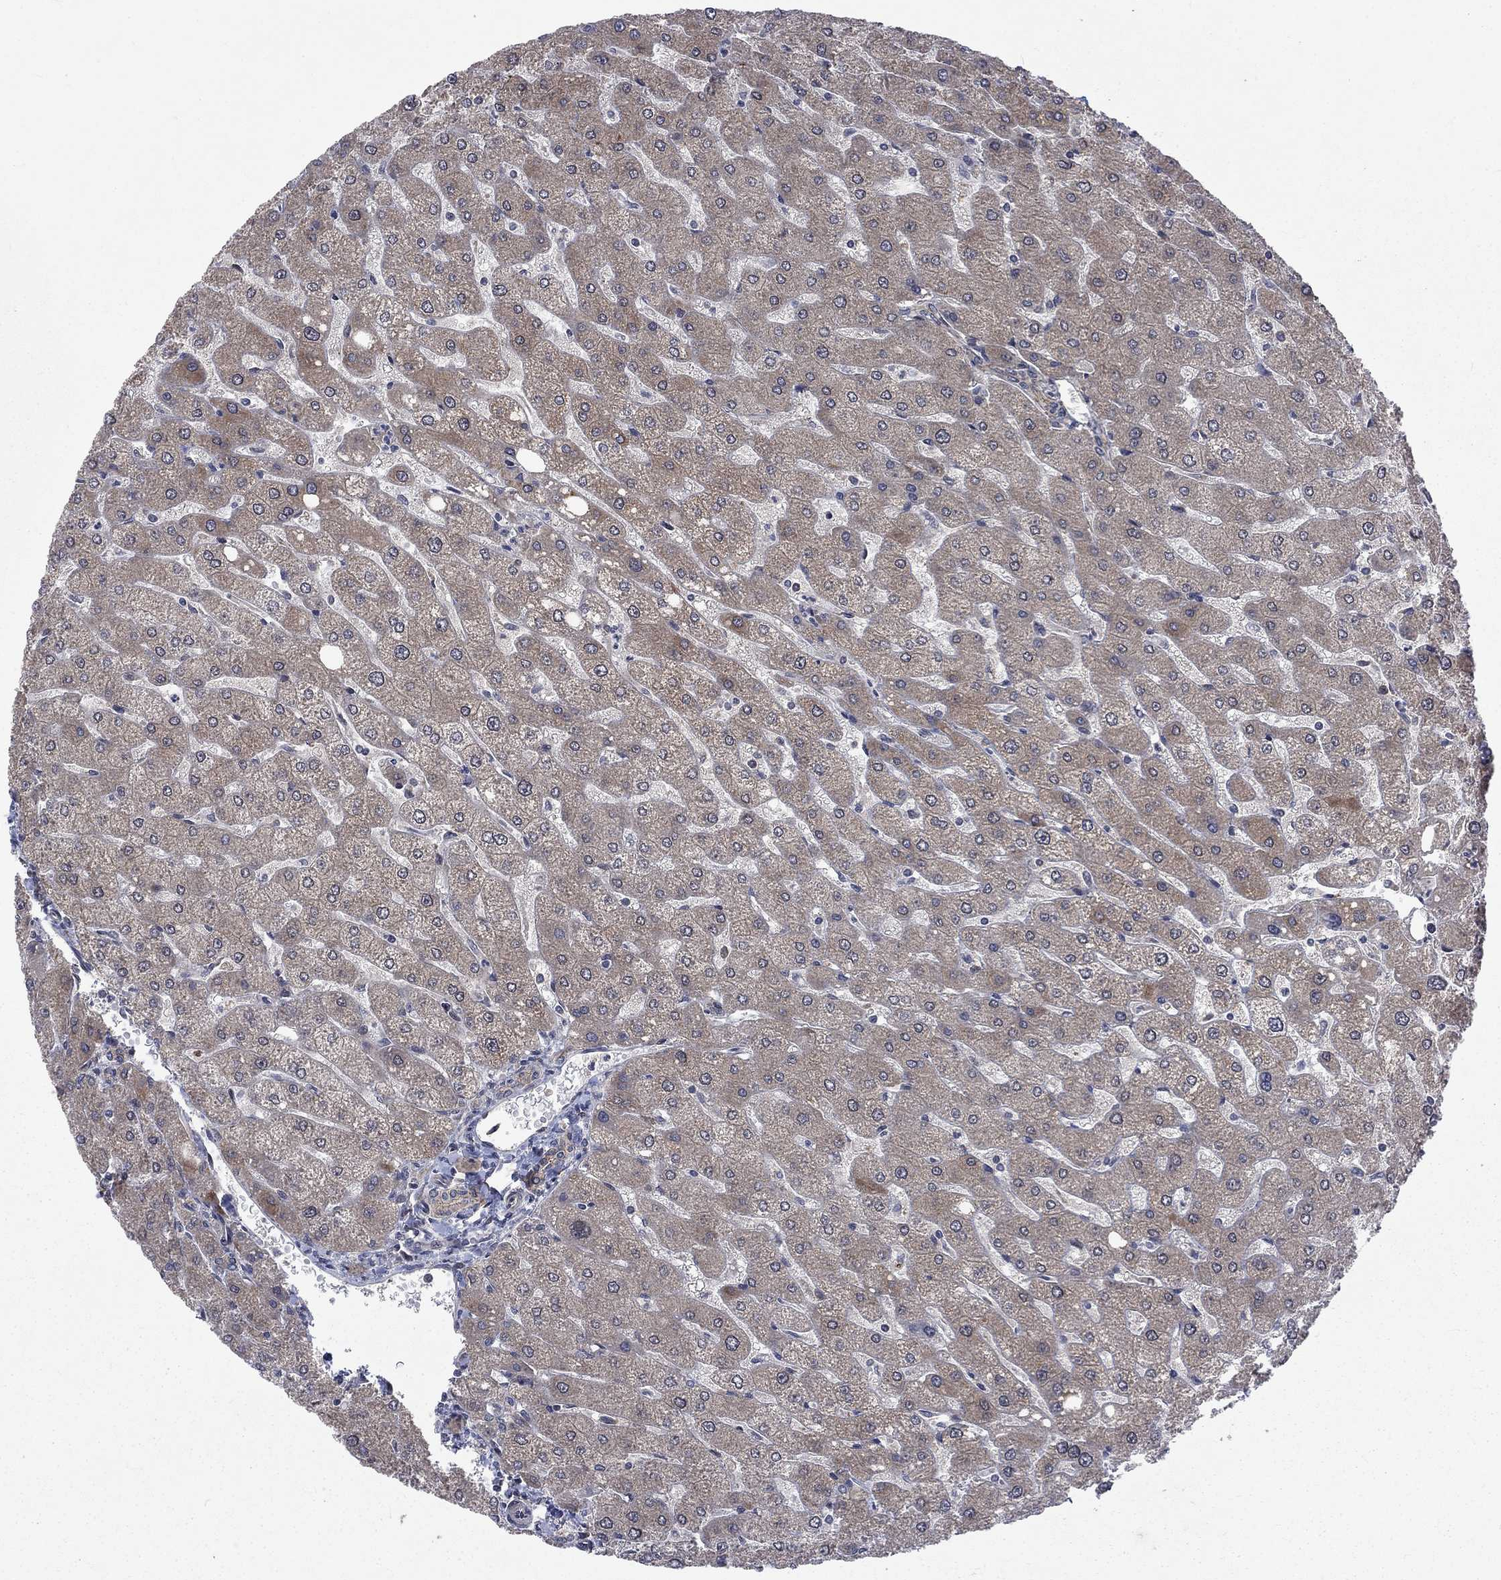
{"staining": {"intensity": "weak", "quantity": "<25%", "location": "cytoplasmic/membranous"}, "tissue": "liver", "cell_type": "Cholangiocytes", "image_type": "normal", "snomed": [{"axis": "morphology", "description": "Normal tissue, NOS"}, {"axis": "topography", "description": "Liver"}], "caption": "There is no significant expression in cholangiocytes of liver. The staining is performed using DAB brown chromogen with nuclei counter-stained in using hematoxylin.", "gene": "PPP1R9A", "patient": {"sex": "male", "age": 67}}